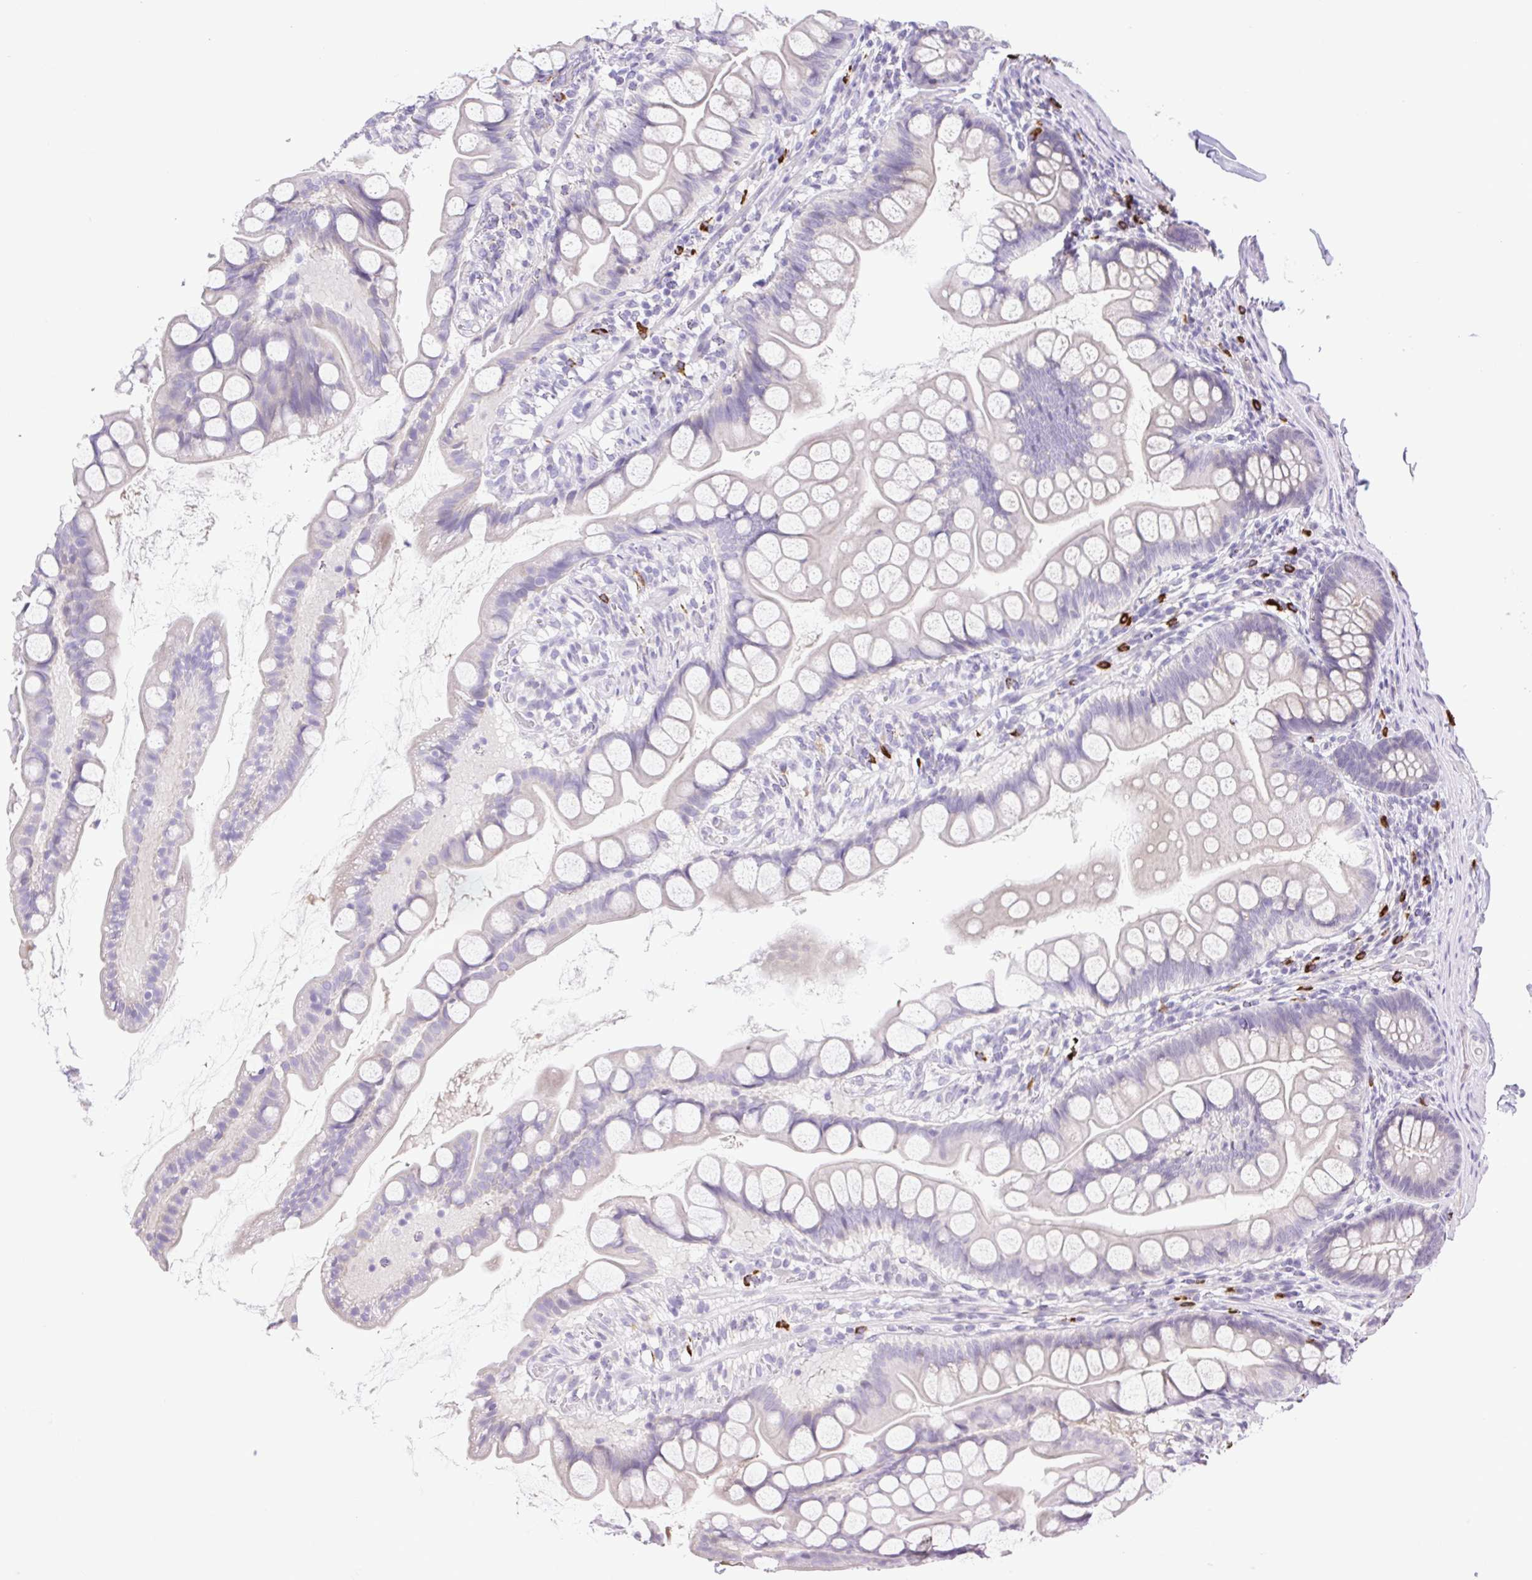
{"staining": {"intensity": "weak", "quantity": "<25%", "location": "cytoplasmic/membranous"}, "tissue": "small intestine", "cell_type": "Glandular cells", "image_type": "normal", "snomed": [{"axis": "morphology", "description": "Normal tissue, NOS"}, {"axis": "topography", "description": "Small intestine"}], "caption": "A histopathology image of small intestine stained for a protein exhibits no brown staining in glandular cells. (DAB (3,3'-diaminobenzidine) immunohistochemistry (IHC), high magnification).", "gene": "FAM177B", "patient": {"sex": "male", "age": 70}}